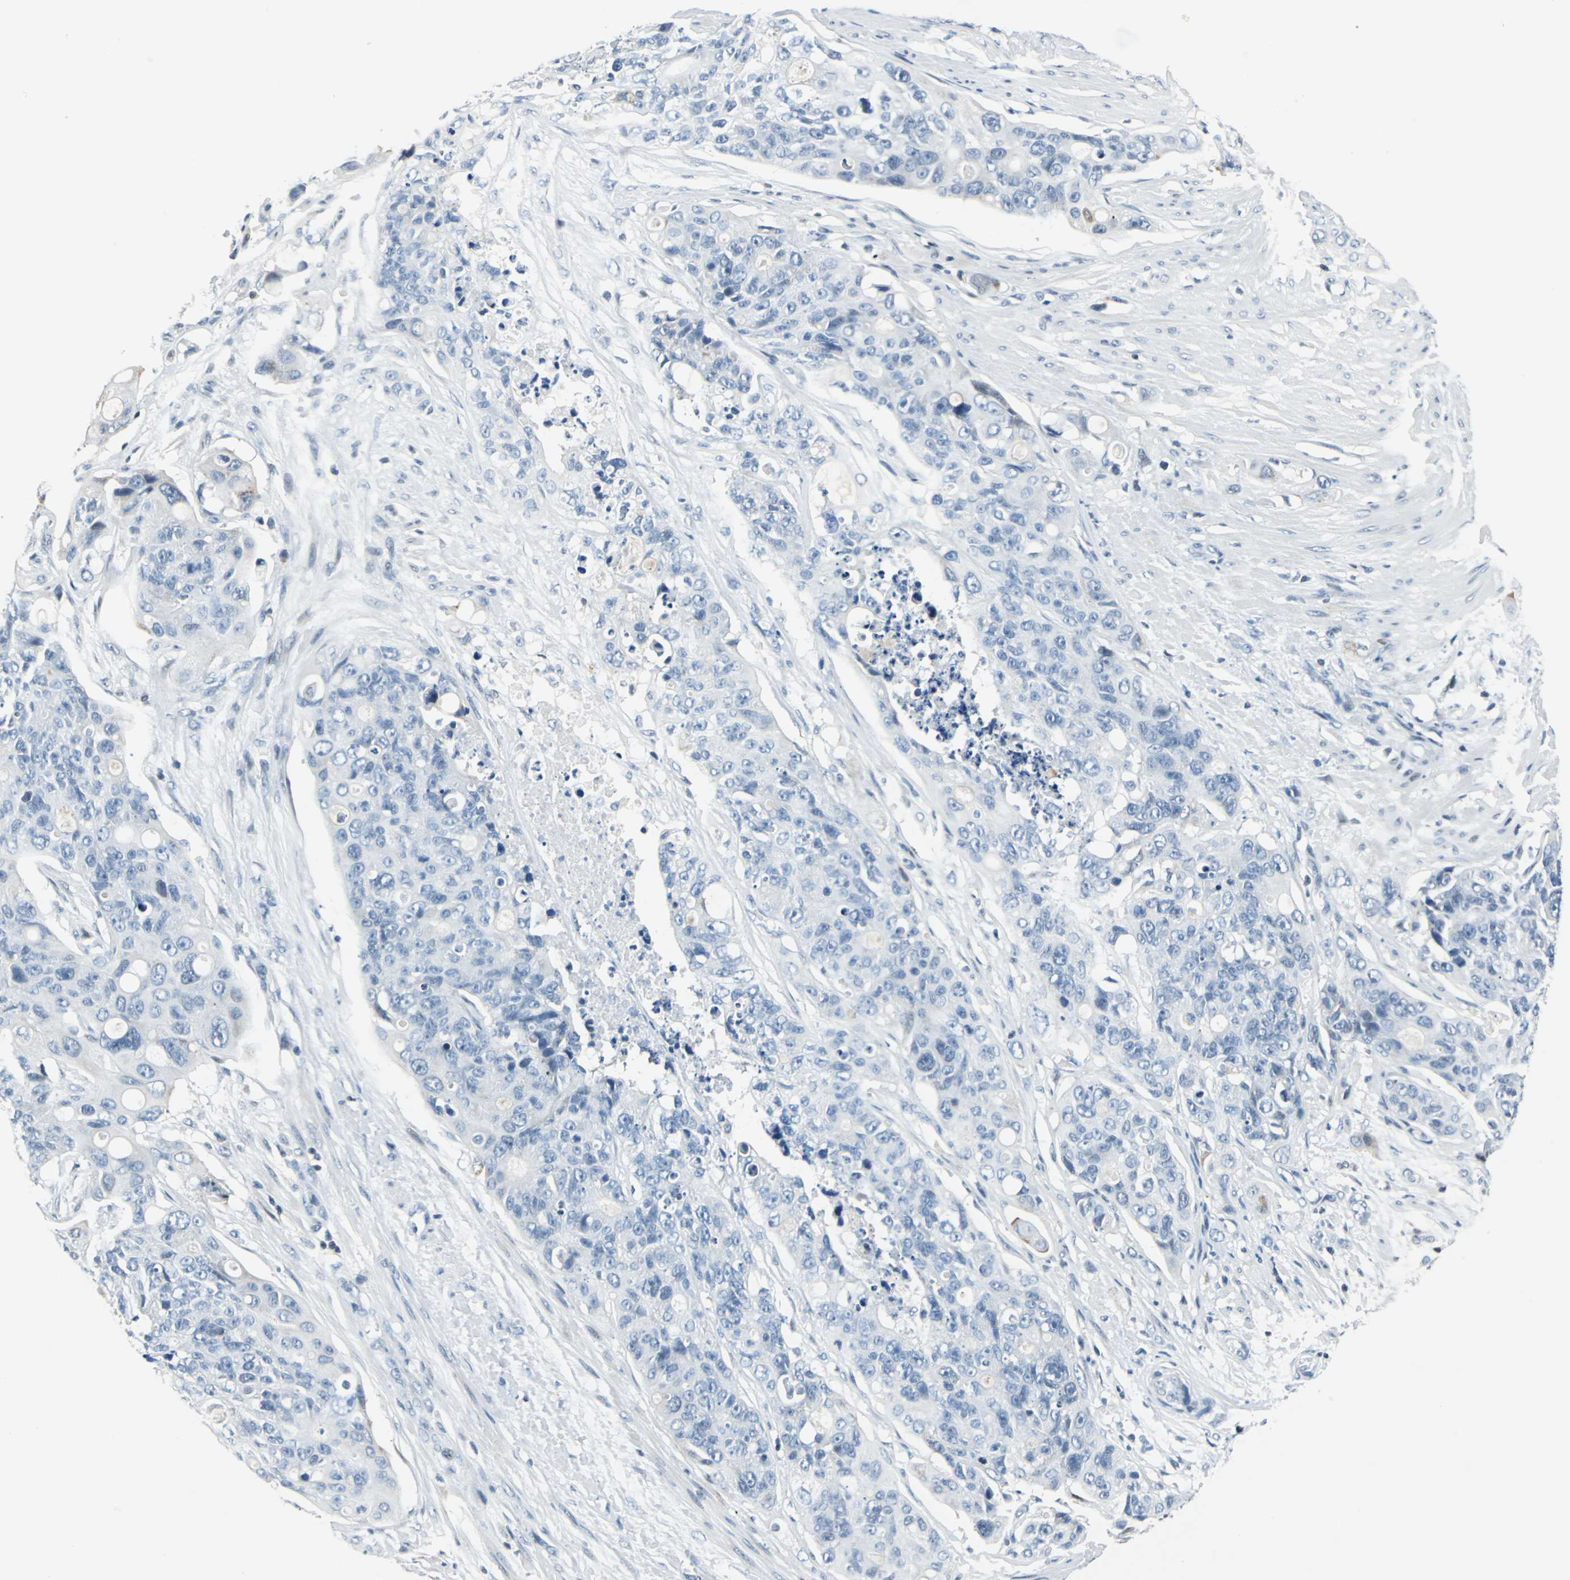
{"staining": {"intensity": "negative", "quantity": "none", "location": "none"}, "tissue": "colorectal cancer", "cell_type": "Tumor cells", "image_type": "cancer", "snomed": [{"axis": "morphology", "description": "Adenocarcinoma, NOS"}, {"axis": "topography", "description": "Colon"}], "caption": "This is a image of immunohistochemistry staining of colorectal cancer (adenocarcinoma), which shows no positivity in tumor cells.", "gene": "HCFC2", "patient": {"sex": "female", "age": 57}}